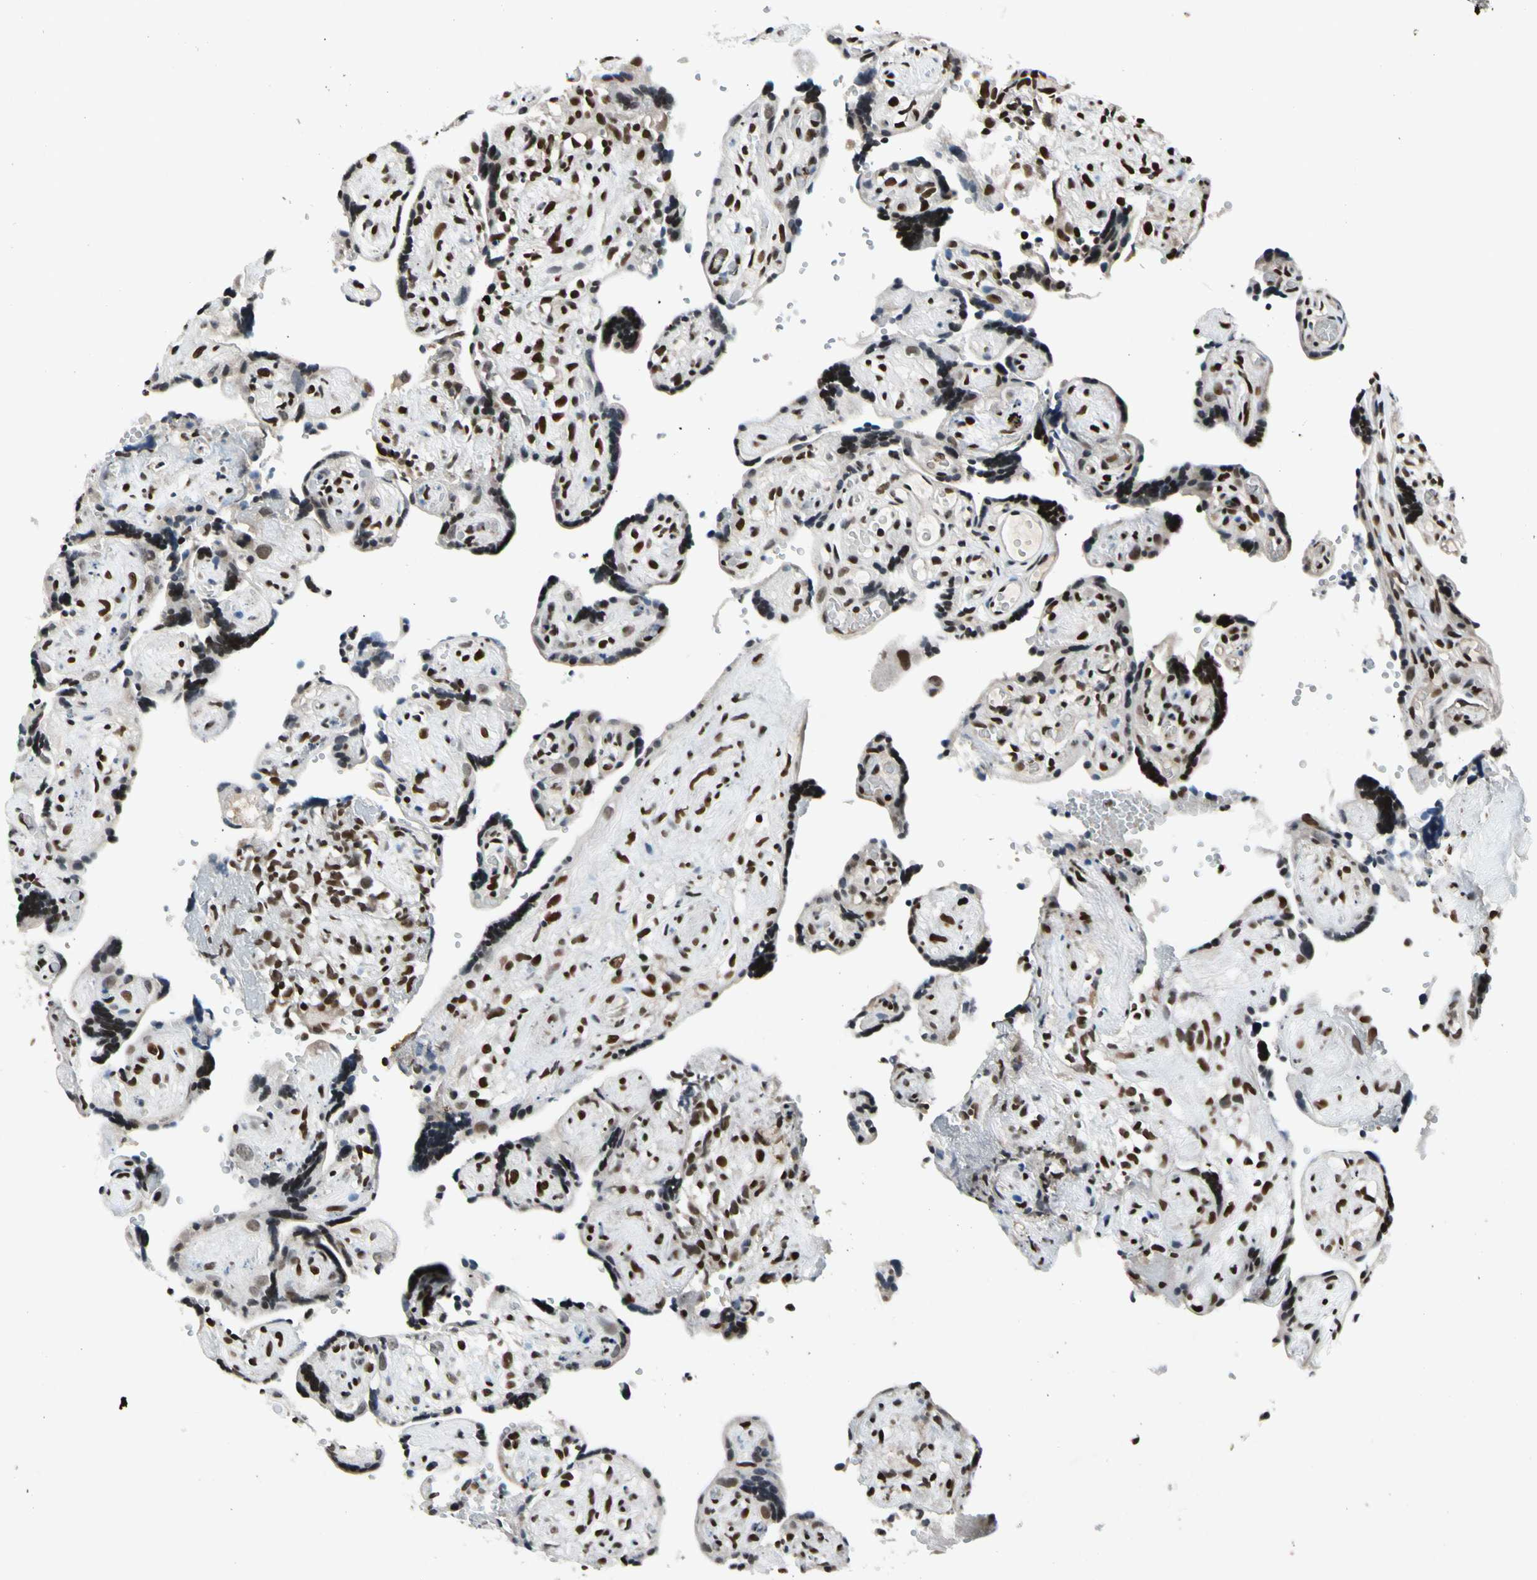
{"staining": {"intensity": "moderate", "quantity": "25%-75%", "location": "cytoplasmic/membranous,nuclear"}, "tissue": "placenta", "cell_type": "Trophoblastic cells", "image_type": "normal", "snomed": [{"axis": "morphology", "description": "Normal tissue, NOS"}, {"axis": "topography", "description": "Placenta"}], "caption": "High-magnification brightfield microscopy of benign placenta stained with DAB (brown) and counterstained with hematoxylin (blue). trophoblastic cells exhibit moderate cytoplasmic/membranous,nuclear staining is appreciated in about25%-75% of cells. Nuclei are stained in blue.", "gene": "RECQL", "patient": {"sex": "female", "age": 30}}